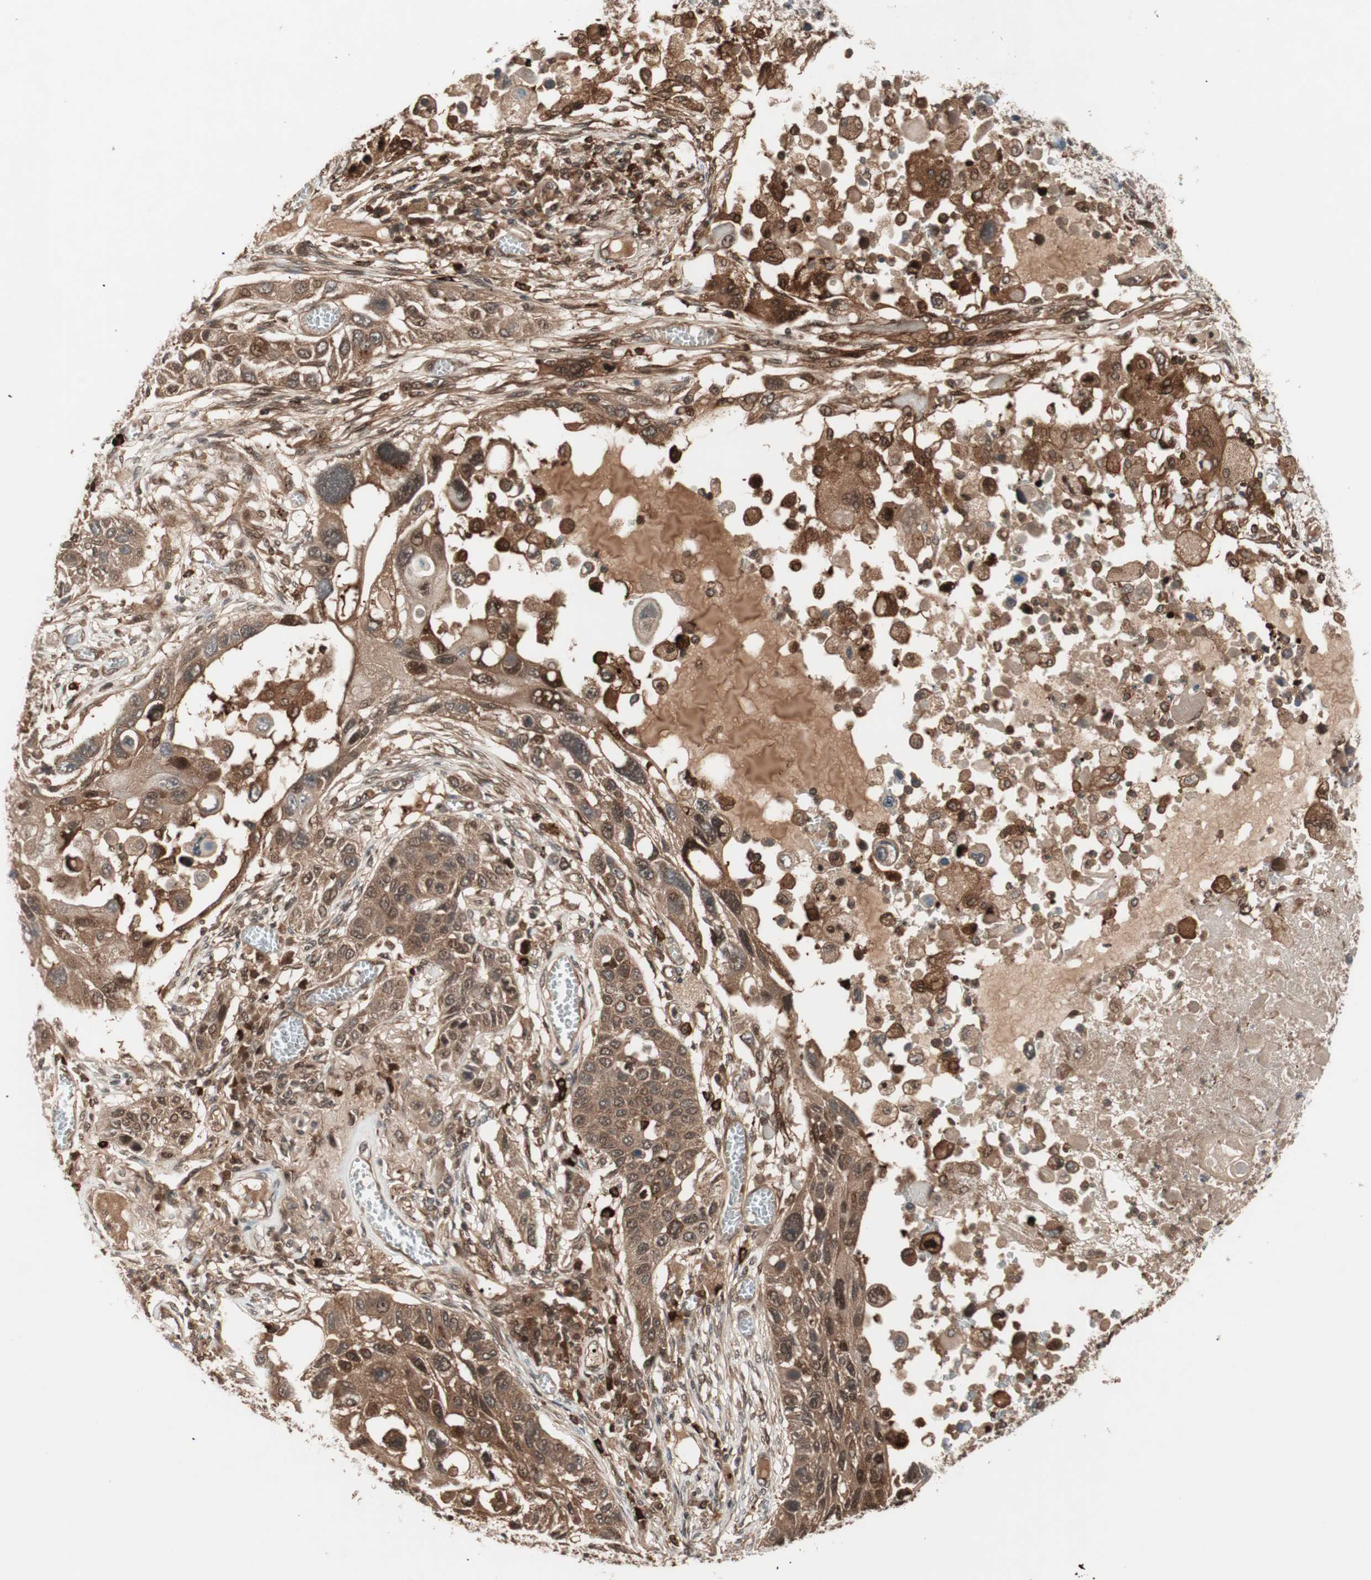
{"staining": {"intensity": "strong", "quantity": ">75%", "location": "cytoplasmic/membranous,nuclear"}, "tissue": "lung cancer", "cell_type": "Tumor cells", "image_type": "cancer", "snomed": [{"axis": "morphology", "description": "Squamous cell carcinoma, NOS"}, {"axis": "topography", "description": "Lung"}], "caption": "This photomicrograph shows immunohistochemistry staining of human lung cancer, with high strong cytoplasmic/membranous and nuclear positivity in approximately >75% of tumor cells.", "gene": "PRKG2", "patient": {"sex": "male", "age": 71}}